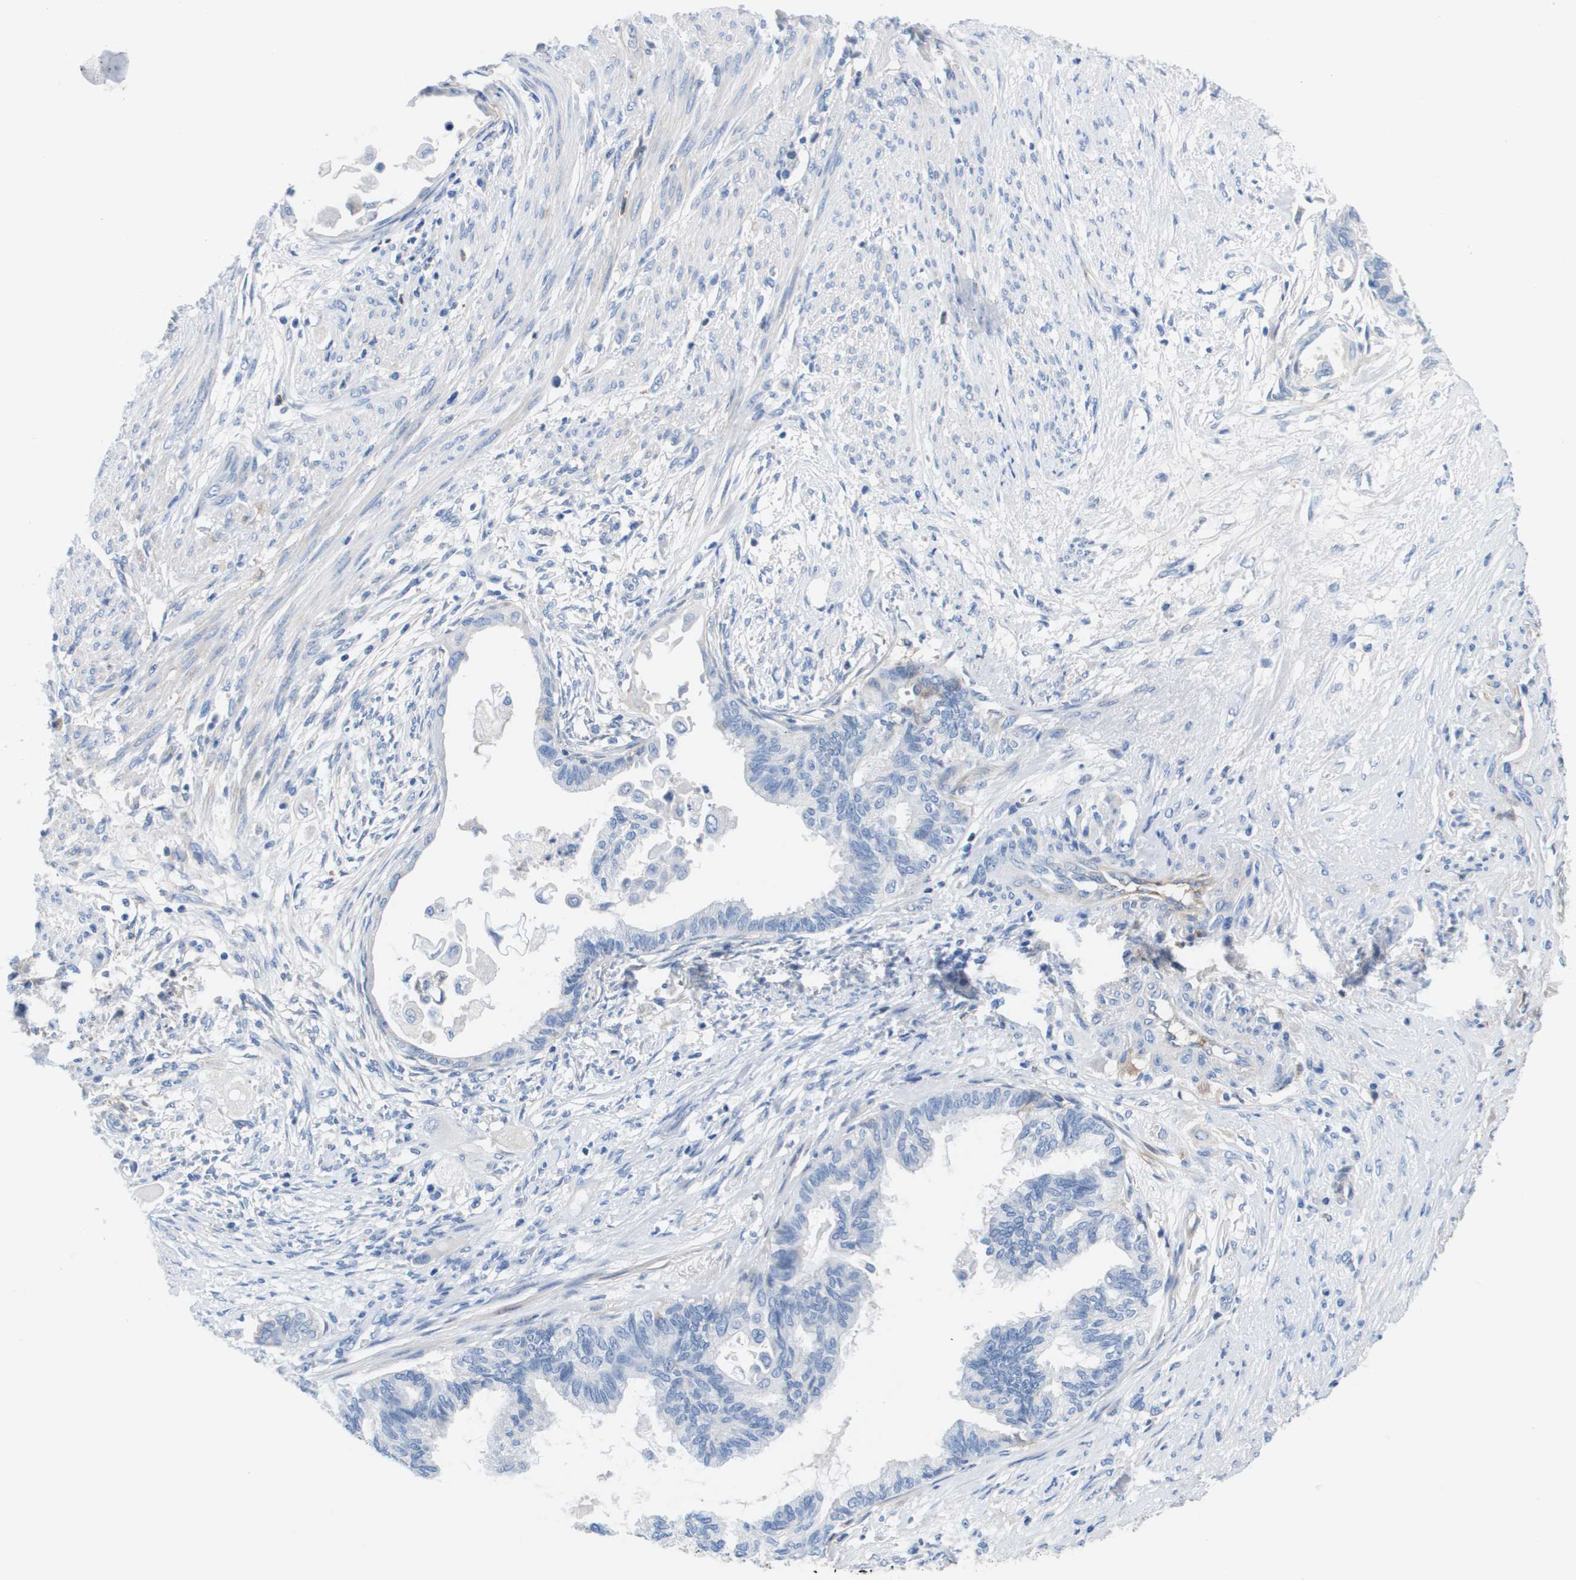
{"staining": {"intensity": "negative", "quantity": "none", "location": "none"}, "tissue": "cervical cancer", "cell_type": "Tumor cells", "image_type": "cancer", "snomed": [{"axis": "morphology", "description": "Normal tissue, NOS"}, {"axis": "morphology", "description": "Adenocarcinoma, NOS"}, {"axis": "topography", "description": "Cervix"}, {"axis": "topography", "description": "Endometrium"}], "caption": "Tumor cells show no significant protein positivity in cervical cancer (adenocarcinoma).", "gene": "APOA1", "patient": {"sex": "female", "age": 86}}